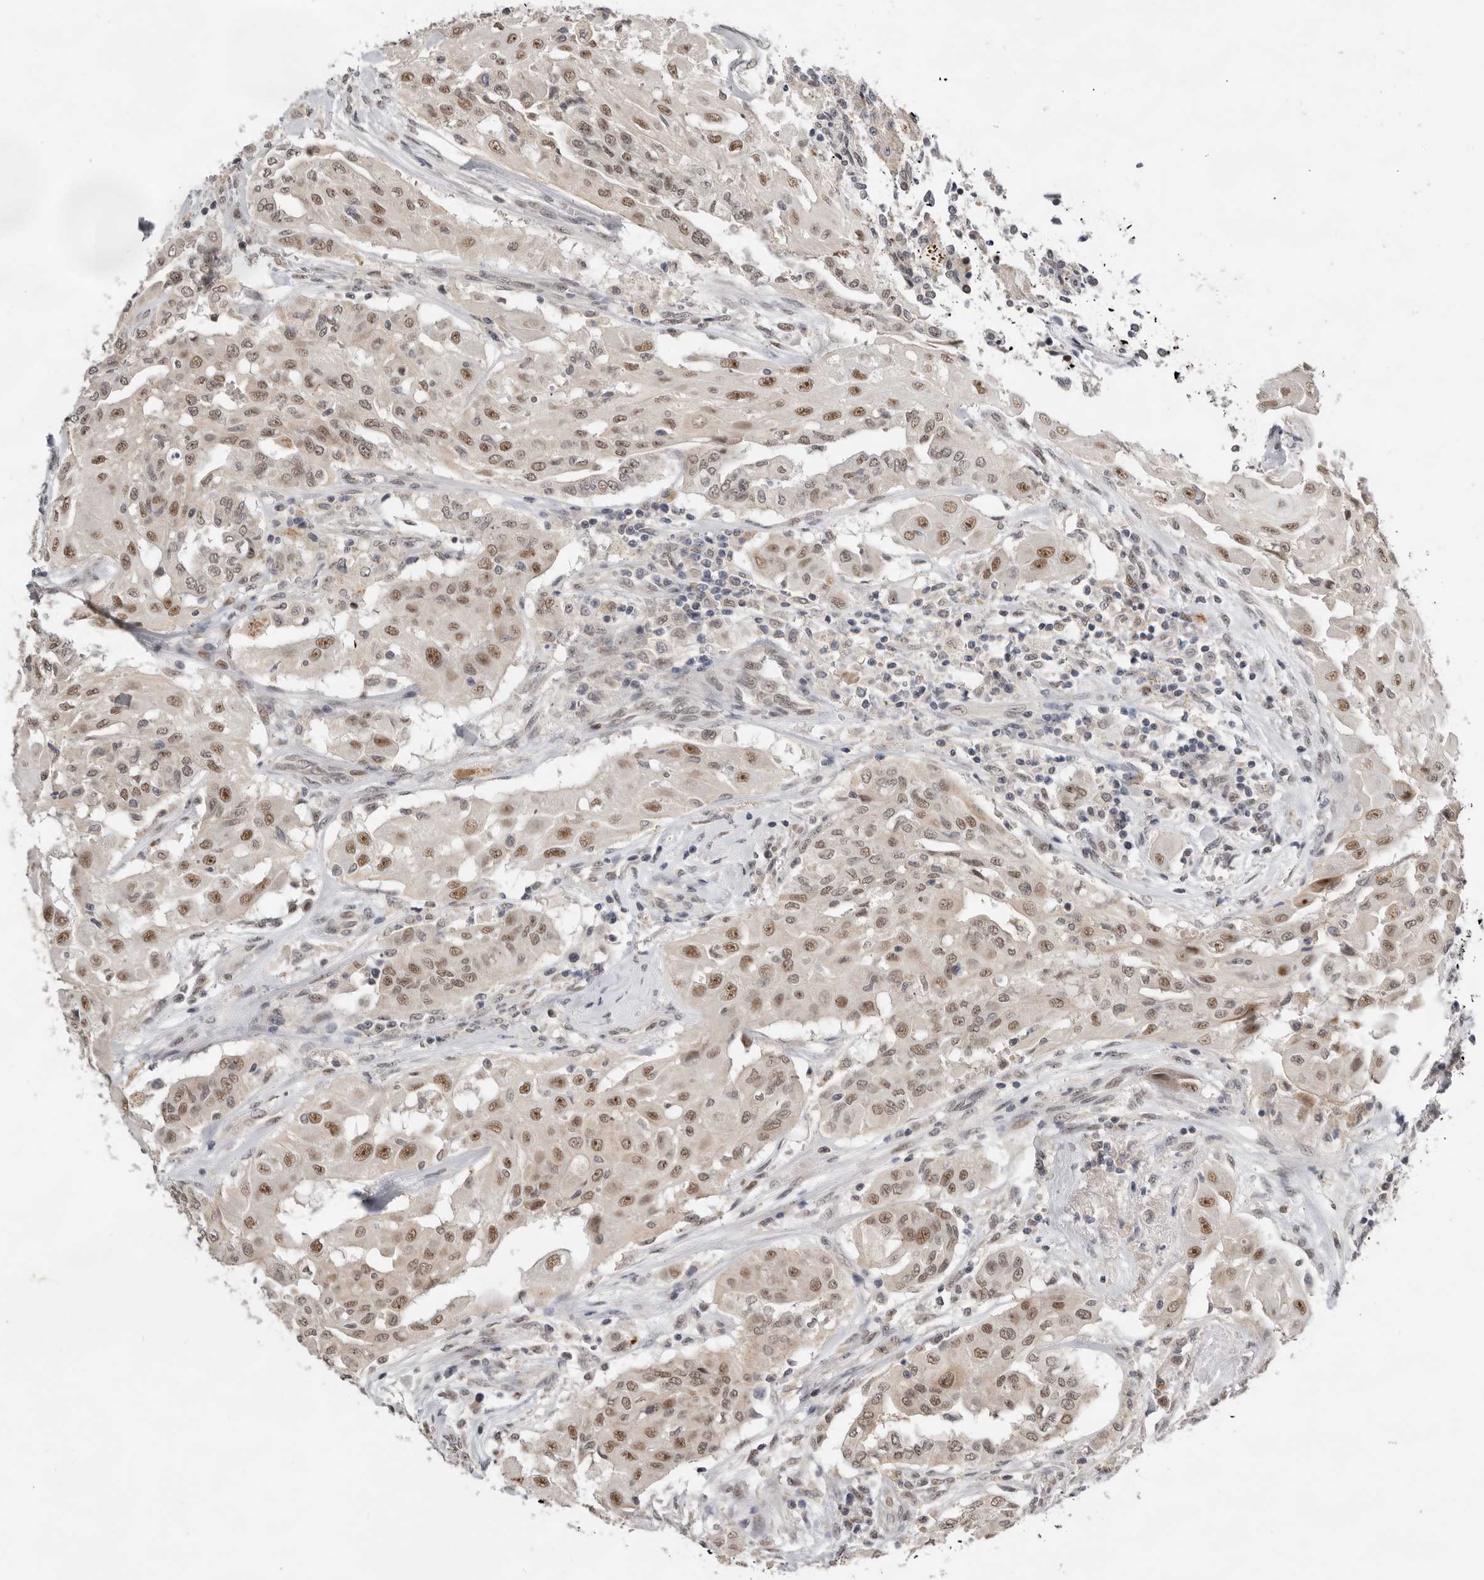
{"staining": {"intensity": "moderate", "quantity": ">75%", "location": "cytoplasmic/membranous,nuclear"}, "tissue": "thyroid cancer", "cell_type": "Tumor cells", "image_type": "cancer", "snomed": [{"axis": "morphology", "description": "Papillary adenocarcinoma, NOS"}, {"axis": "topography", "description": "Thyroid gland"}], "caption": "Thyroid papillary adenocarcinoma stained with immunohistochemistry (IHC) reveals moderate cytoplasmic/membranous and nuclear staining in about >75% of tumor cells. (brown staining indicates protein expression, while blue staining denotes nuclei).", "gene": "BRCA2", "patient": {"sex": "female", "age": 59}}